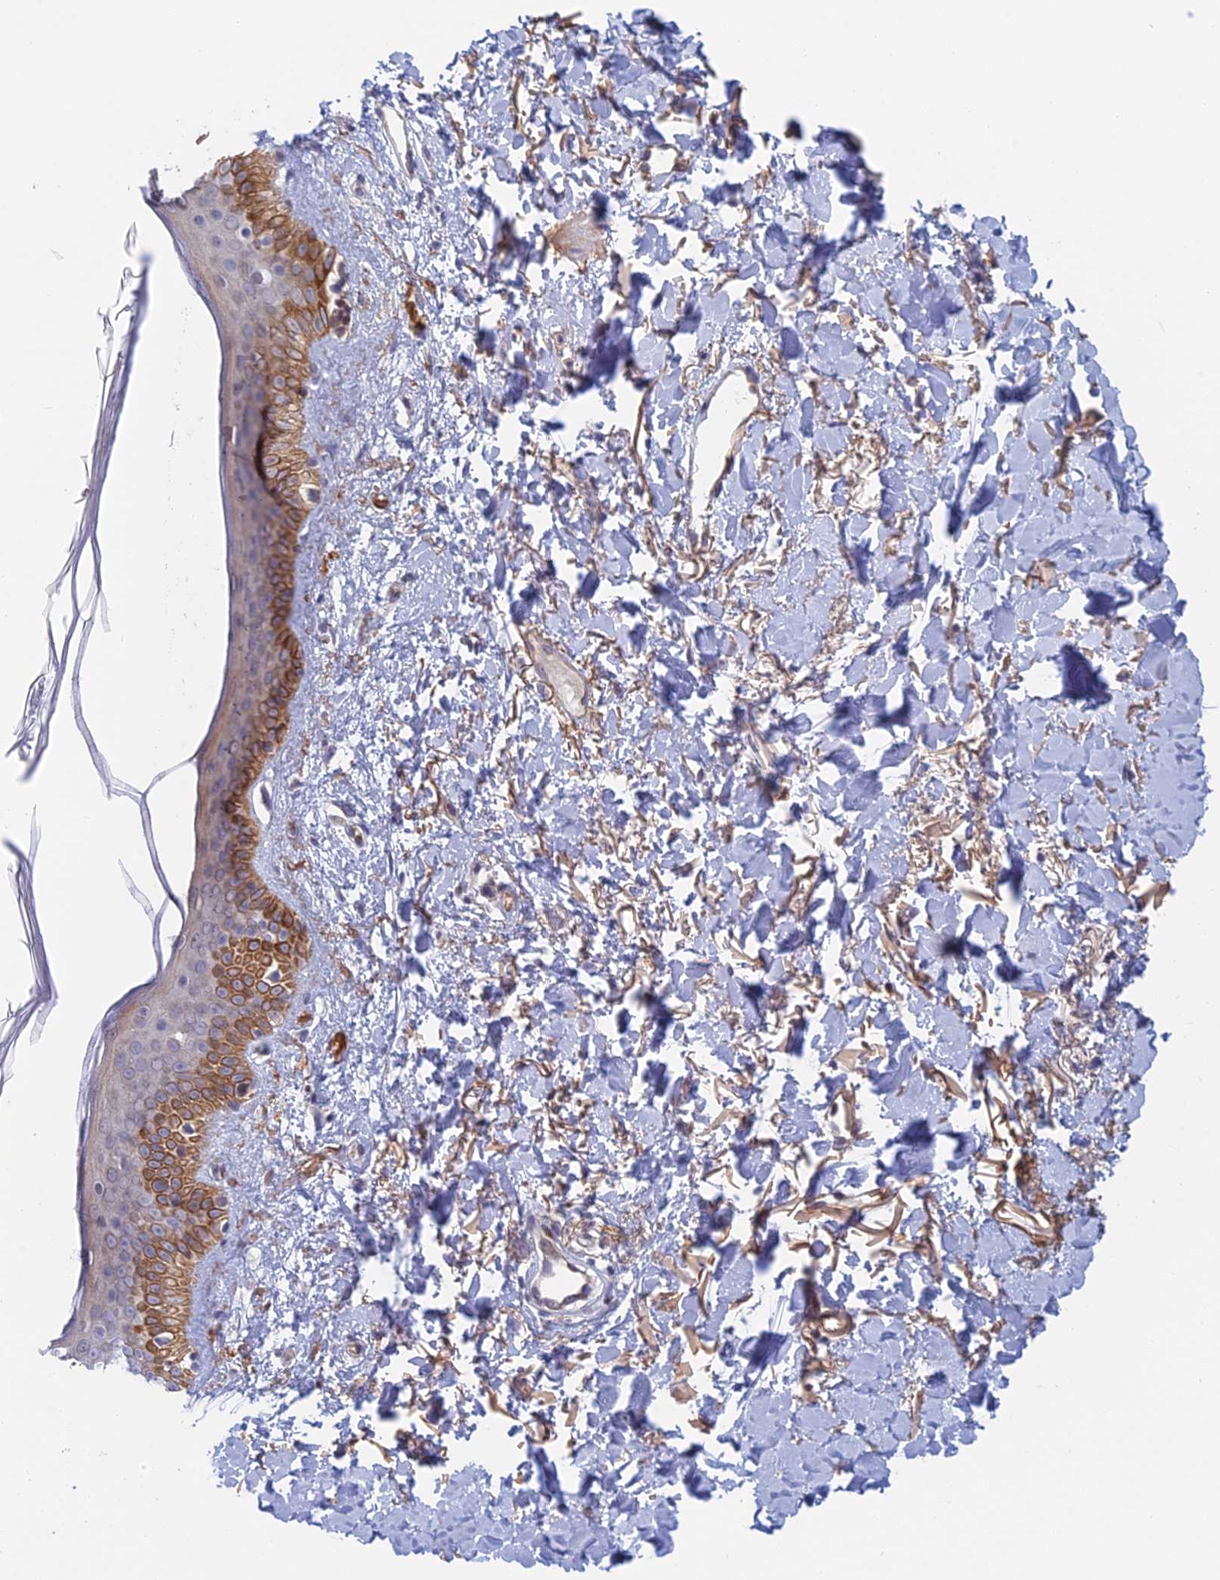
{"staining": {"intensity": "moderate", "quantity": "<25%", "location": "cytoplasmic/membranous"}, "tissue": "skin", "cell_type": "Fibroblasts", "image_type": "normal", "snomed": [{"axis": "morphology", "description": "Normal tissue, NOS"}, {"axis": "topography", "description": "Skin"}], "caption": "Human skin stained with a brown dye reveals moderate cytoplasmic/membranous positive staining in approximately <25% of fibroblasts.", "gene": "PPP1R26", "patient": {"sex": "female", "age": 58}}